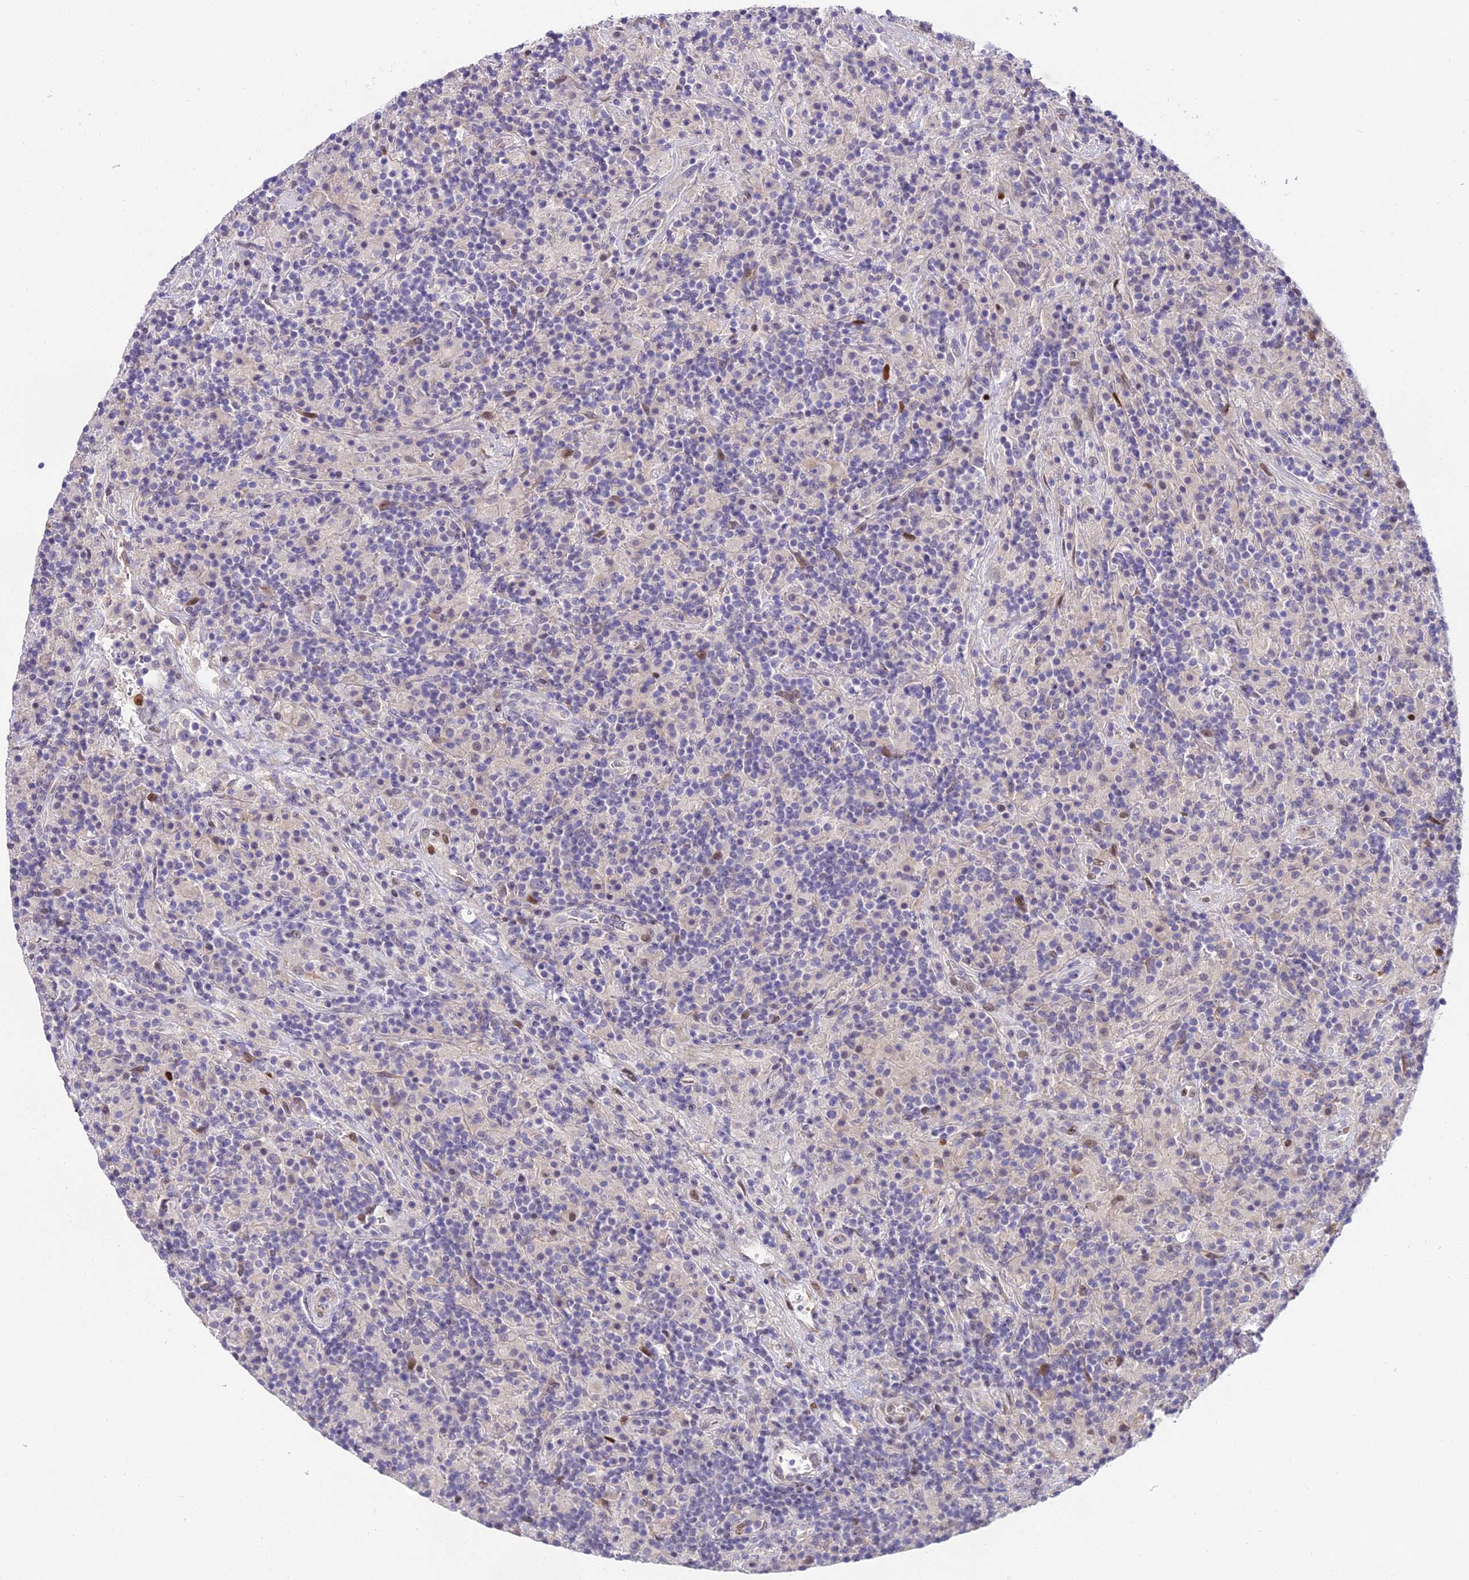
{"staining": {"intensity": "negative", "quantity": "none", "location": "none"}, "tissue": "lymphoma", "cell_type": "Tumor cells", "image_type": "cancer", "snomed": [{"axis": "morphology", "description": "Hodgkin's disease, NOS"}, {"axis": "topography", "description": "Lymph node"}], "caption": "Lymphoma was stained to show a protein in brown. There is no significant expression in tumor cells.", "gene": "ZNF707", "patient": {"sex": "male", "age": 70}}